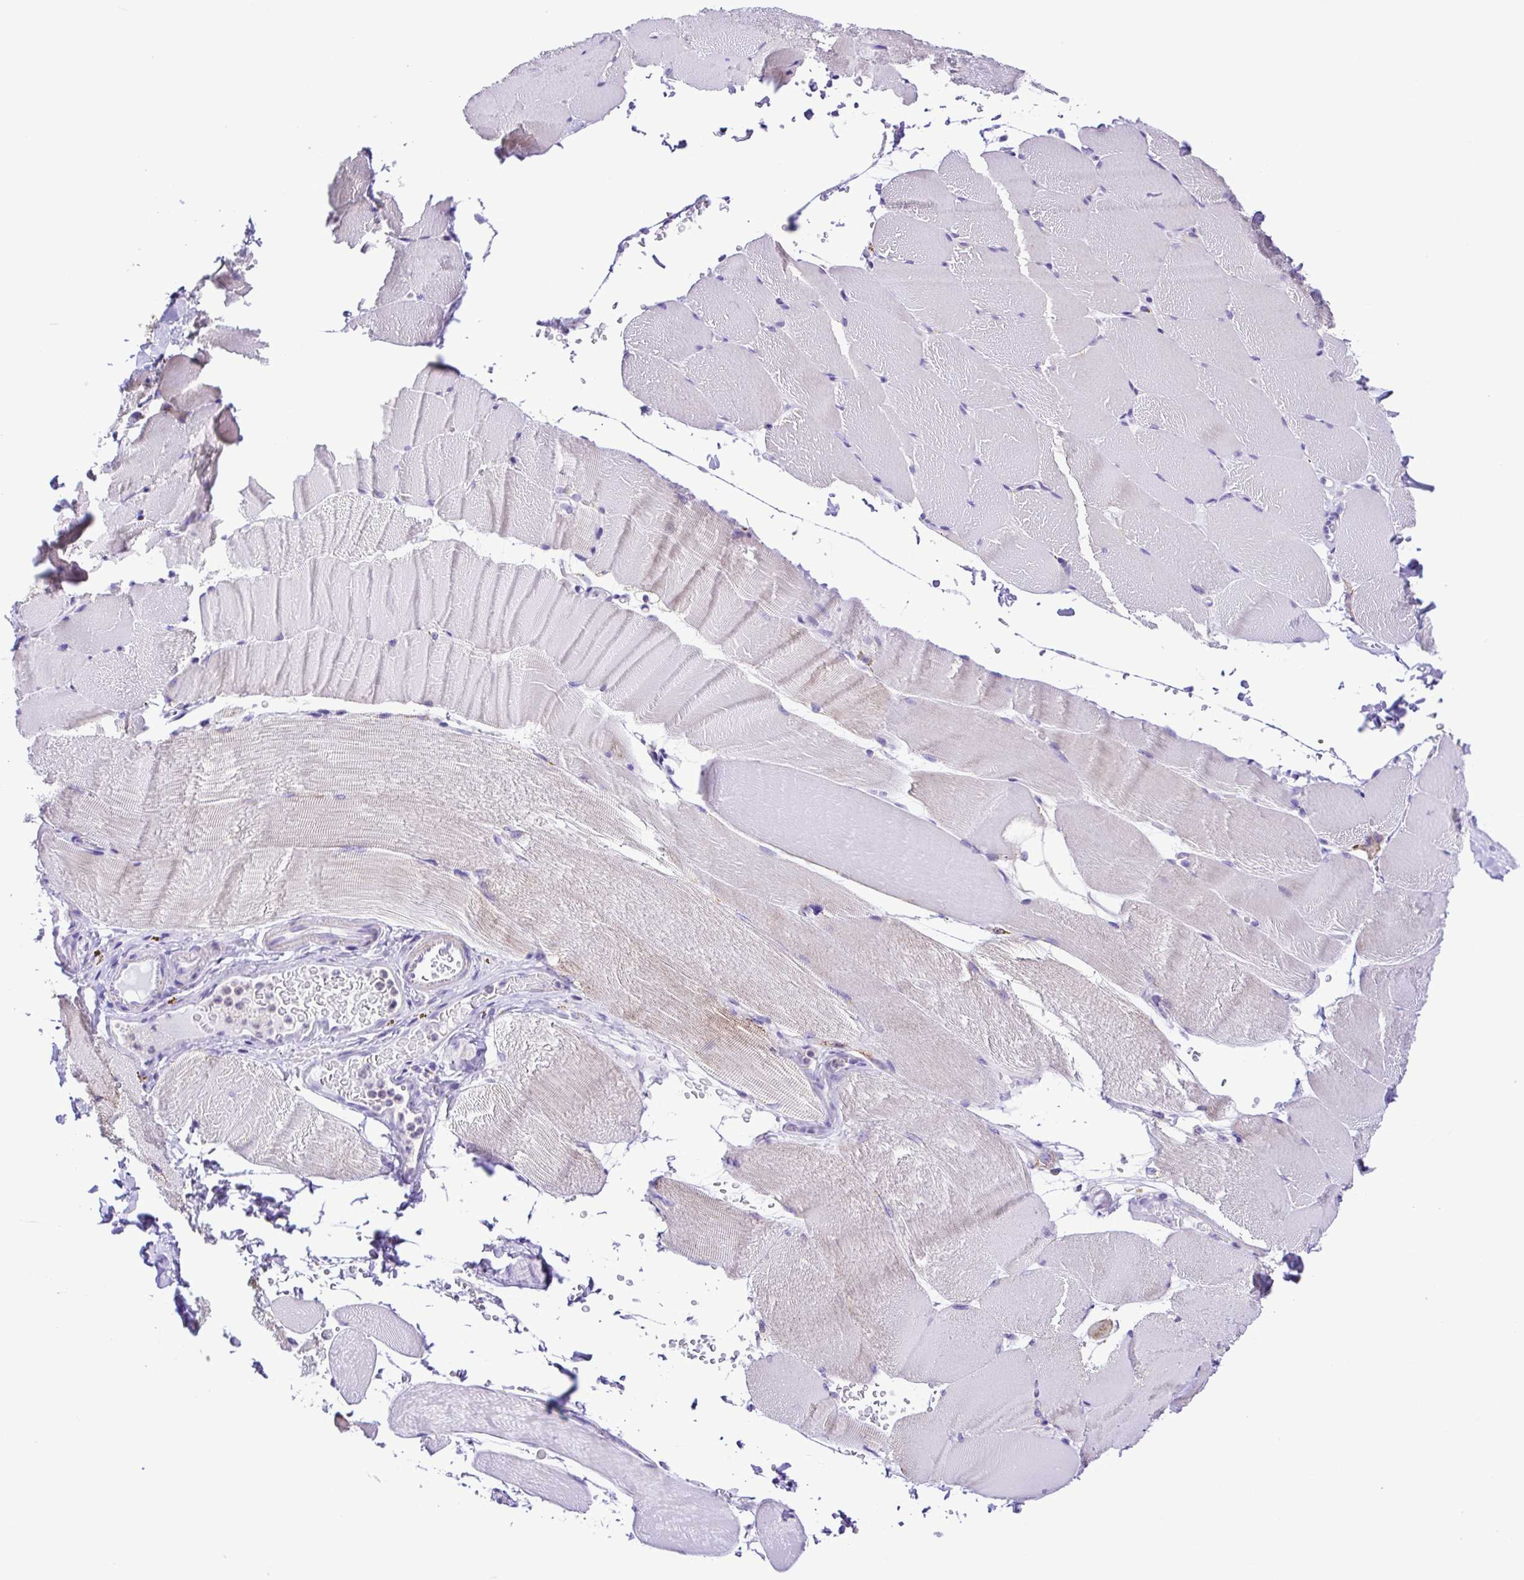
{"staining": {"intensity": "moderate", "quantity": "<25%", "location": "cytoplasmic/membranous"}, "tissue": "skeletal muscle", "cell_type": "Myocytes", "image_type": "normal", "snomed": [{"axis": "morphology", "description": "Normal tissue, NOS"}, {"axis": "topography", "description": "Skeletal muscle"}], "caption": "Human skeletal muscle stained for a protein (brown) displays moderate cytoplasmic/membranous positive positivity in about <25% of myocytes.", "gene": "SYT1", "patient": {"sex": "female", "age": 37}}